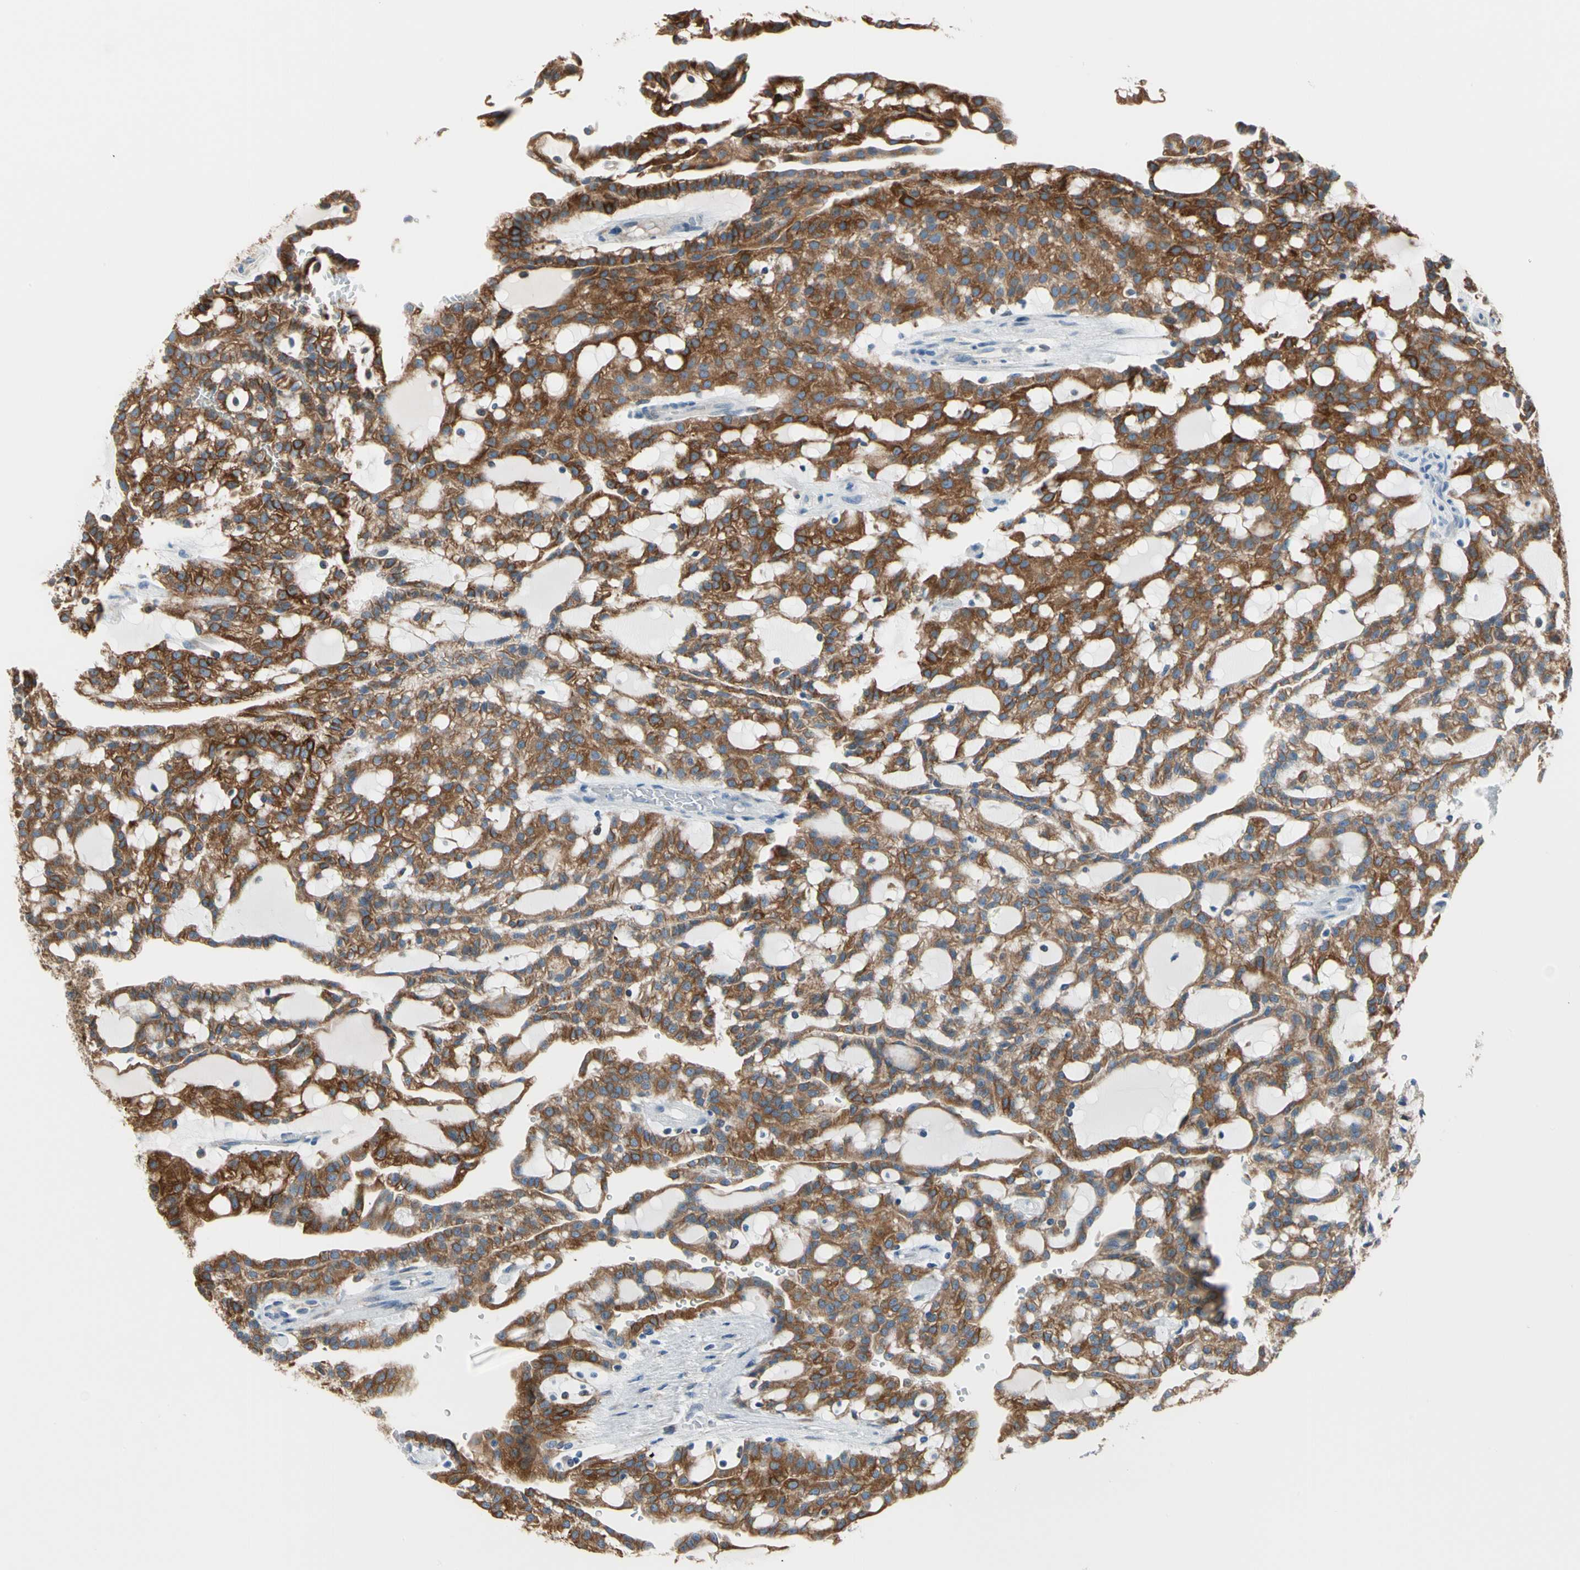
{"staining": {"intensity": "strong", "quantity": ">75%", "location": "cytoplasmic/membranous"}, "tissue": "renal cancer", "cell_type": "Tumor cells", "image_type": "cancer", "snomed": [{"axis": "morphology", "description": "Adenocarcinoma, NOS"}, {"axis": "topography", "description": "Kidney"}], "caption": "An image showing strong cytoplasmic/membranous staining in about >75% of tumor cells in renal adenocarcinoma, as visualized by brown immunohistochemical staining.", "gene": "LRPAP1", "patient": {"sex": "male", "age": 63}}